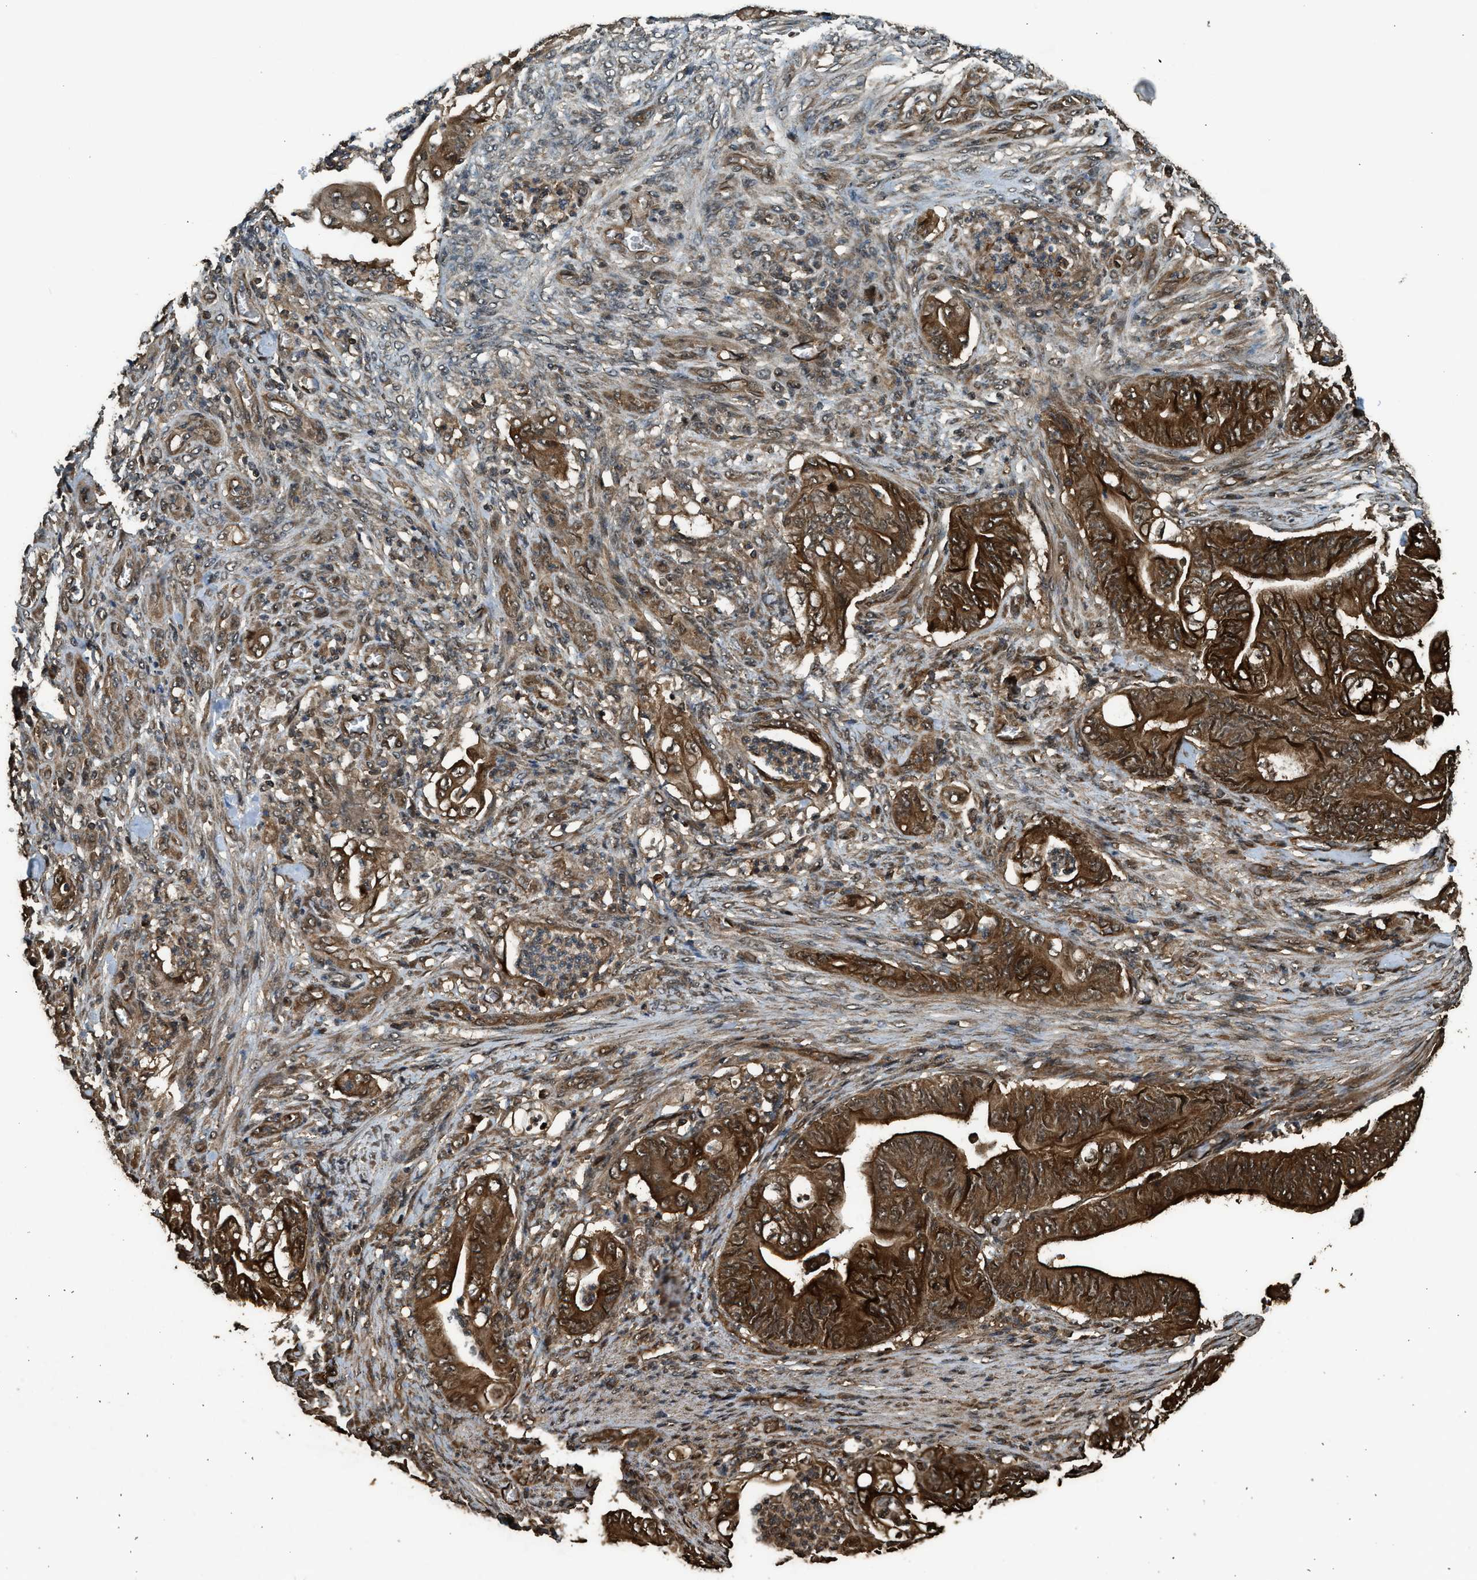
{"staining": {"intensity": "strong", "quantity": ">75%", "location": "cytoplasmic/membranous"}, "tissue": "stomach cancer", "cell_type": "Tumor cells", "image_type": "cancer", "snomed": [{"axis": "morphology", "description": "Adenocarcinoma, NOS"}, {"axis": "topography", "description": "Stomach"}], "caption": "Brown immunohistochemical staining in human stomach adenocarcinoma exhibits strong cytoplasmic/membranous positivity in about >75% of tumor cells.", "gene": "MYBL2", "patient": {"sex": "female", "age": 73}}